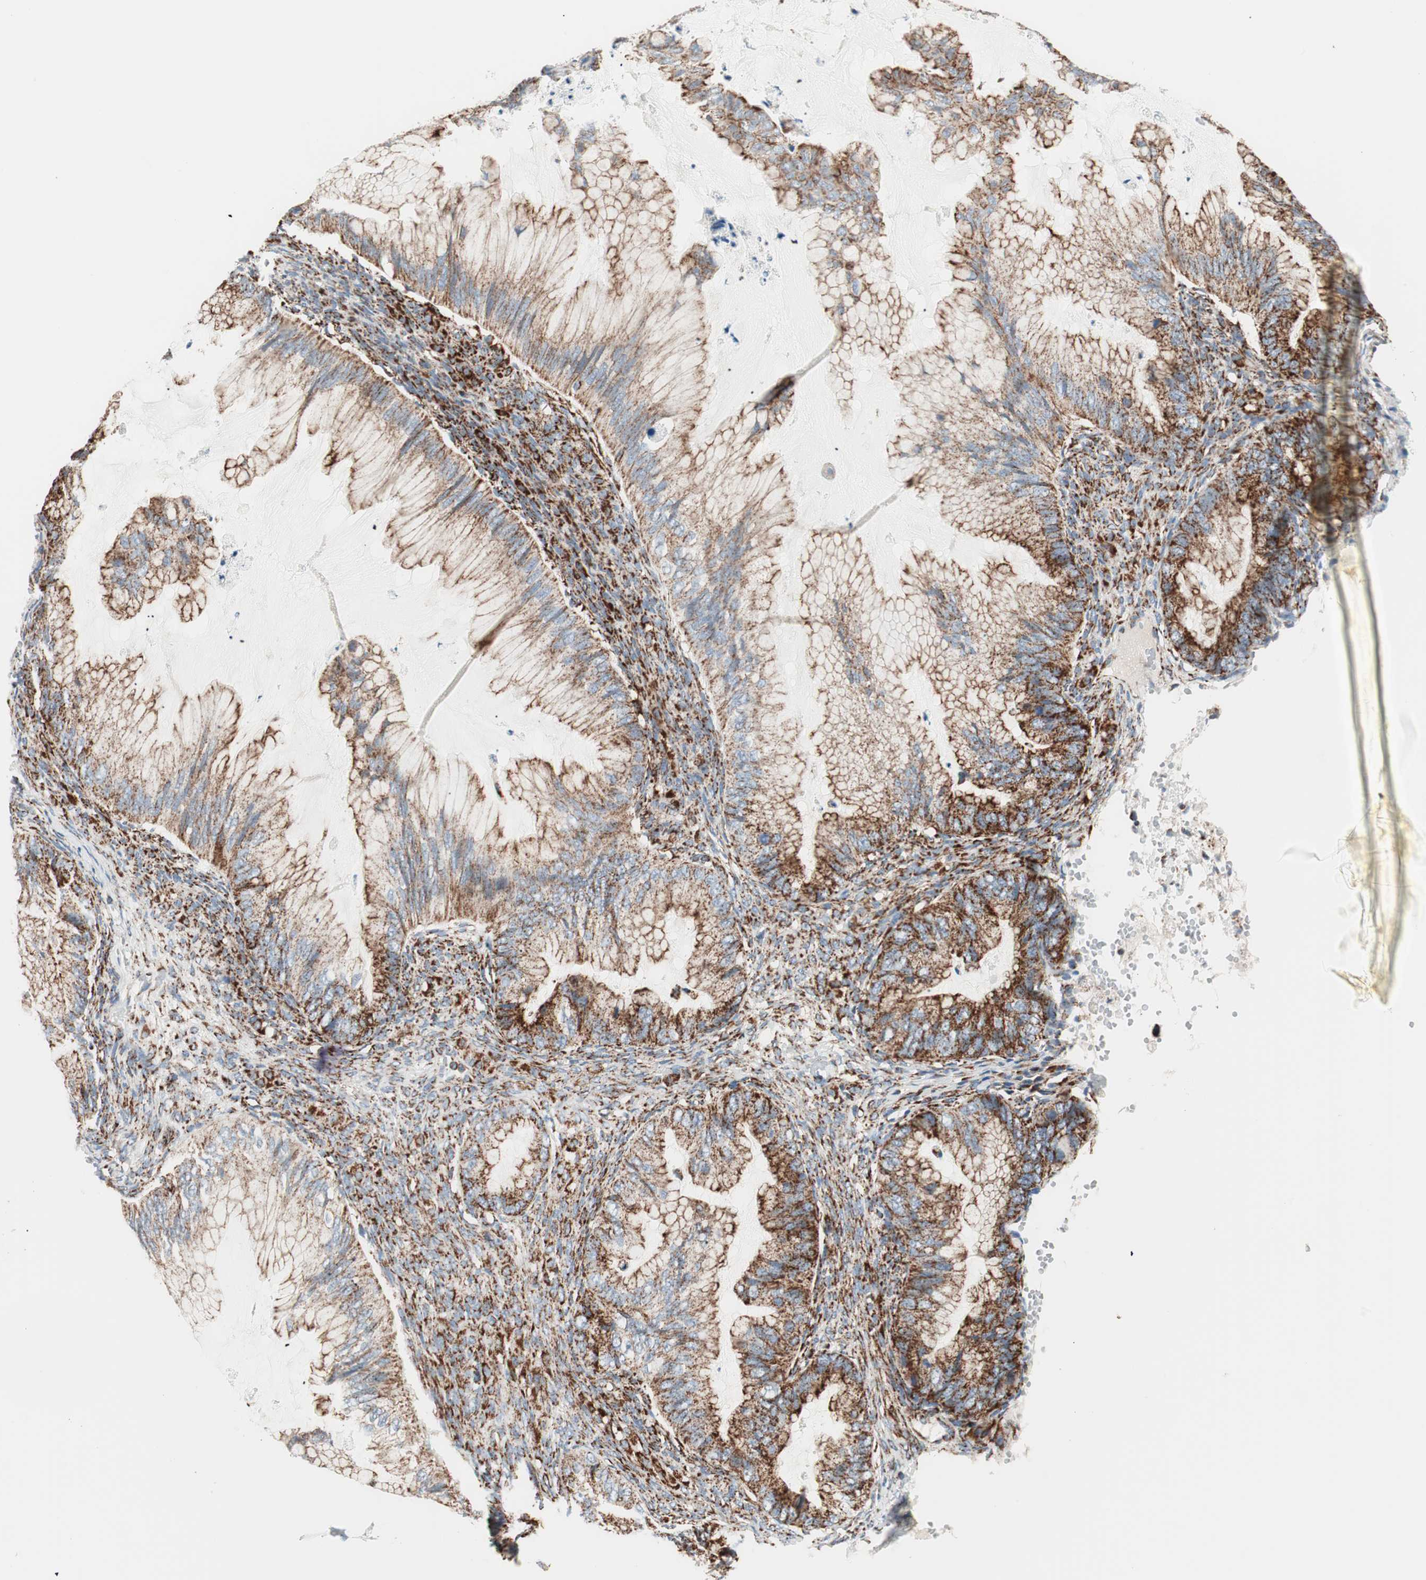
{"staining": {"intensity": "strong", "quantity": ">75%", "location": "cytoplasmic/membranous"}, "tissue": "ovarian cancer", "cell_type": "Tumor cells", "image_type": "cancer", "snomed": [{"axis": "morphology", "description": "Cystadenocarcinoma, mucinous, NOS"}, {"axis": "topography", "description": "Ovary"}], "caption": "Tumor cells reveal high levels of strong cytoplasmic/membranous expression in approximately >75% of cells in human ovarian cancer (mucinous cystadenocarcinoma).", "gene": "TOMM20", "patient": {"sex": "female", "age": 36}}